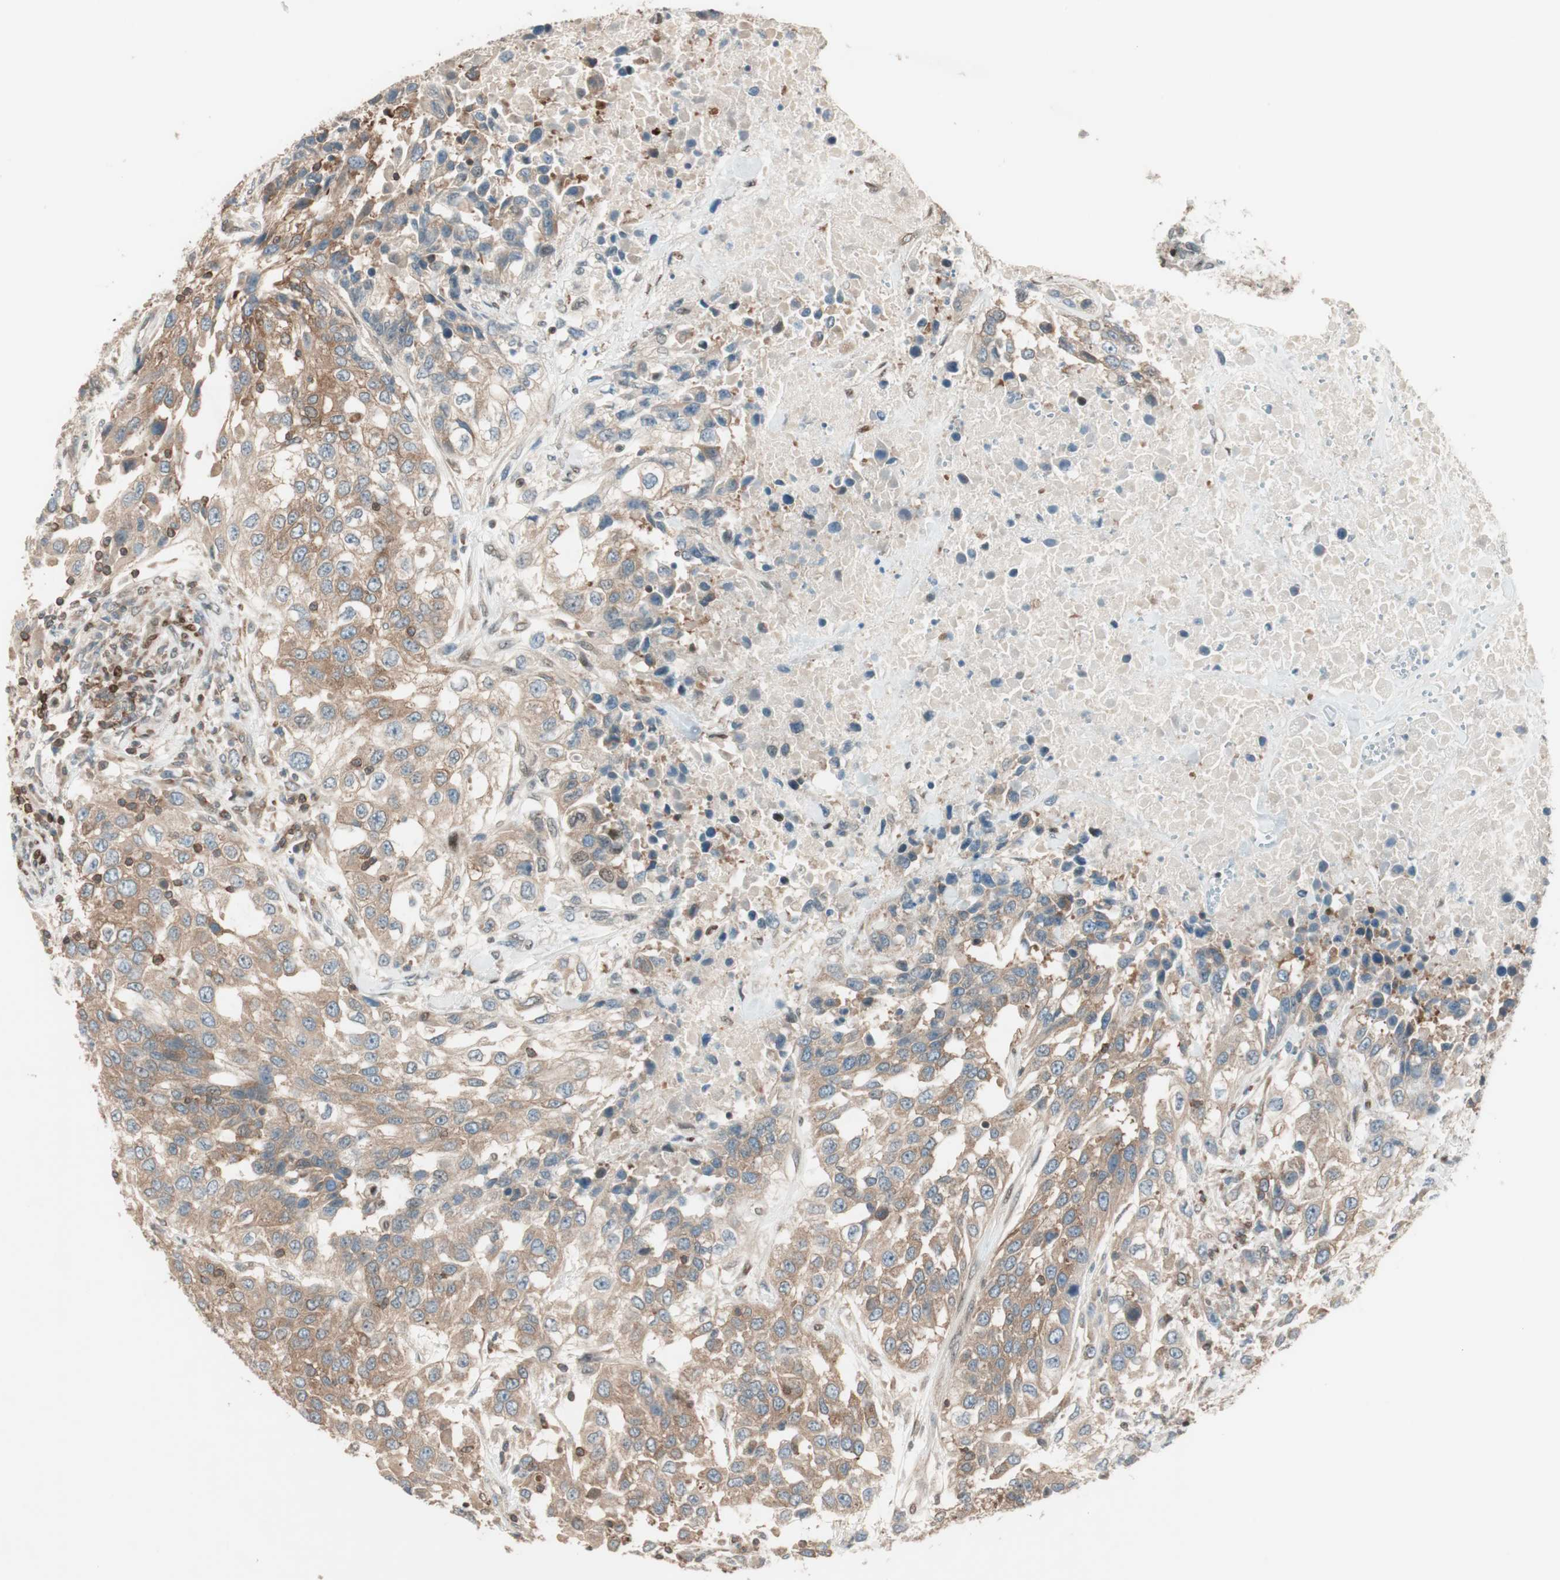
{"staining": {"intensity": "moderate", "quantity": ">75%", "location": "cytoplasmic/membranous"}, "tissue": "urothelial cancer", "cell_type": "Tumor cells", "image_type": "cancer", "snomed": [{"axis": "morphology", "description": "Urothelial carcinoma, High grade"}, {"axis": "topography", "description": "Urinary bladder"}], "caption": "This histopathology image demonstrates immunohistochemistry (IHC) staining of urothelial cancer, with medium moderate cytoplasmic/membranous positivity in about >75% of tumor cells.", "gene": "BIN1", "patient": {"sex": "female", "age": 80}}